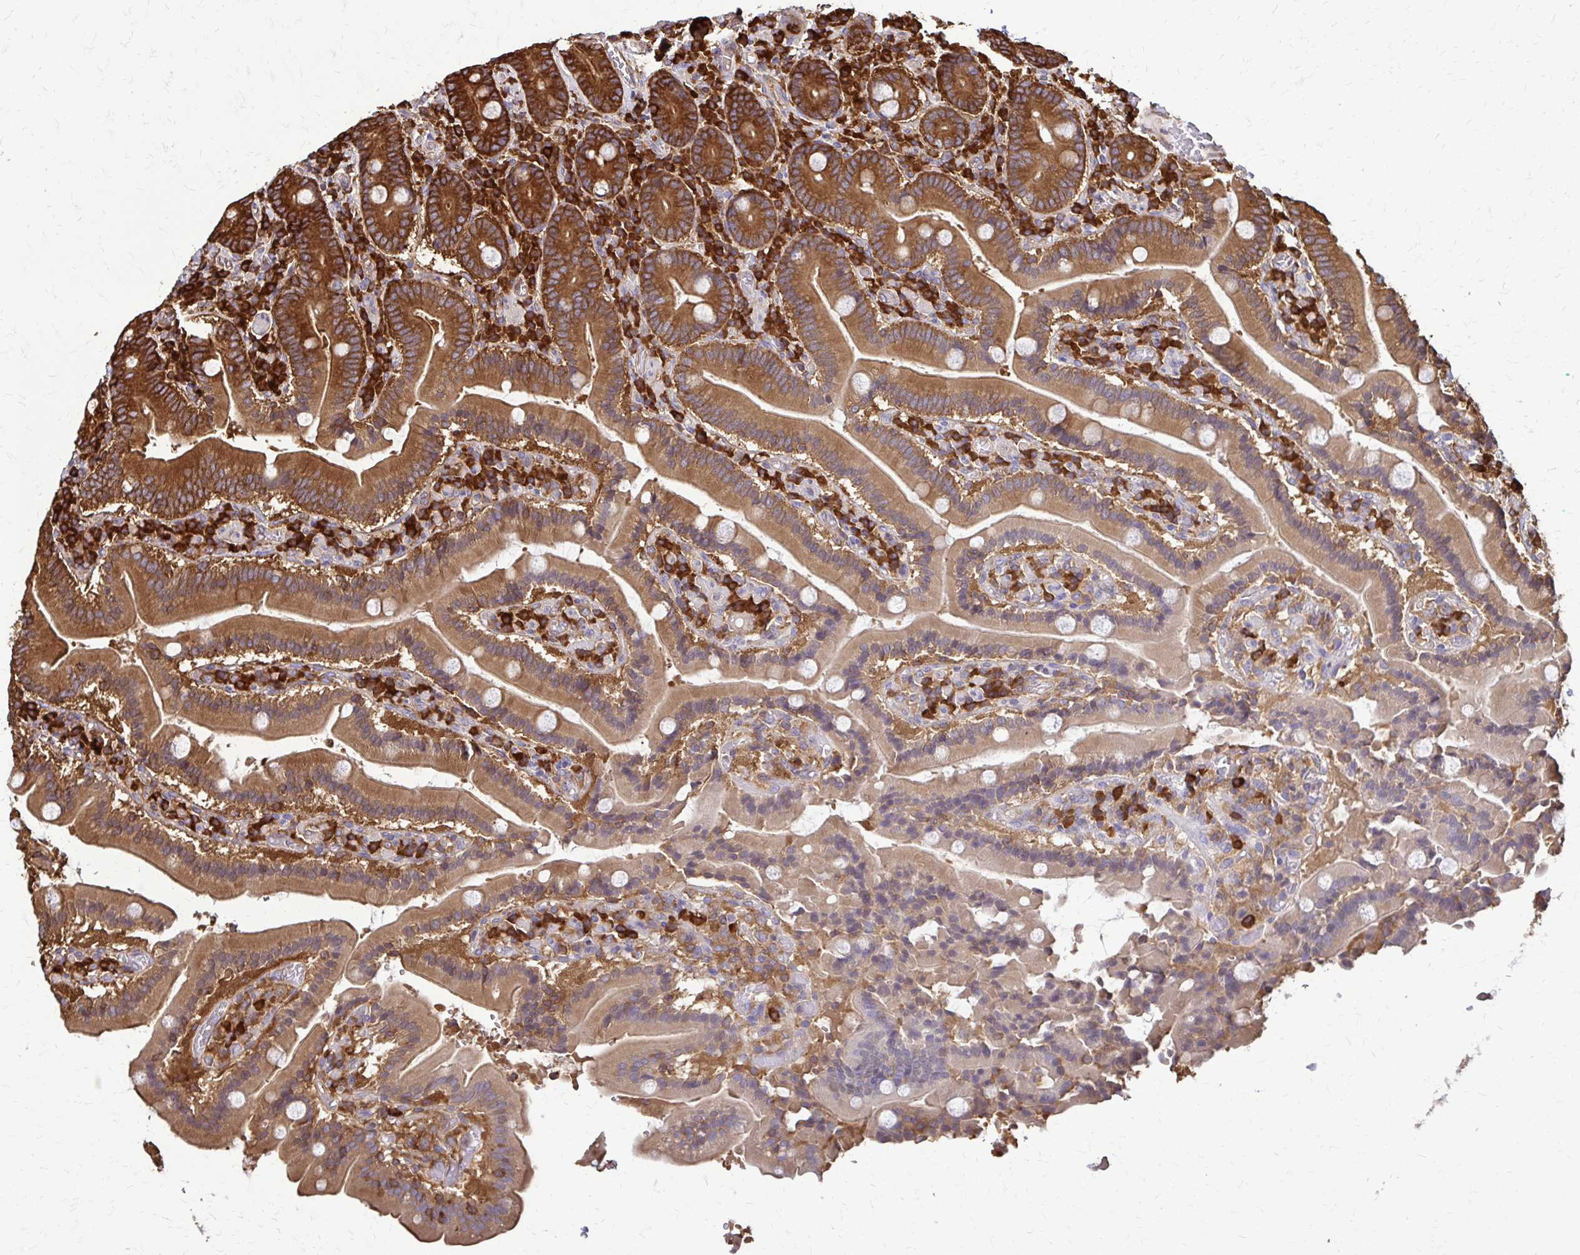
{"staining": {"intensity": "strong", "quantity": ">75%", "location": "cytoplasmic/membranous"}, "tissue": "duodenum", "cell_type": "Glandular cells", "image_type": "normal", "snomed": [{"axis": "morphology", "description": "Normal tissue, NOS"}, {"axis": "topography", "description": "Duodenum"}], "caption": "Duodenum stained with DAB (3,3'-diaminobenzidine) IHC exhibits high levels of strong cytoplasmic/membranous expression in about >75% of glandular cells.", "gene": "EEF2", "patient": {"sex": "female", "age": 62}}